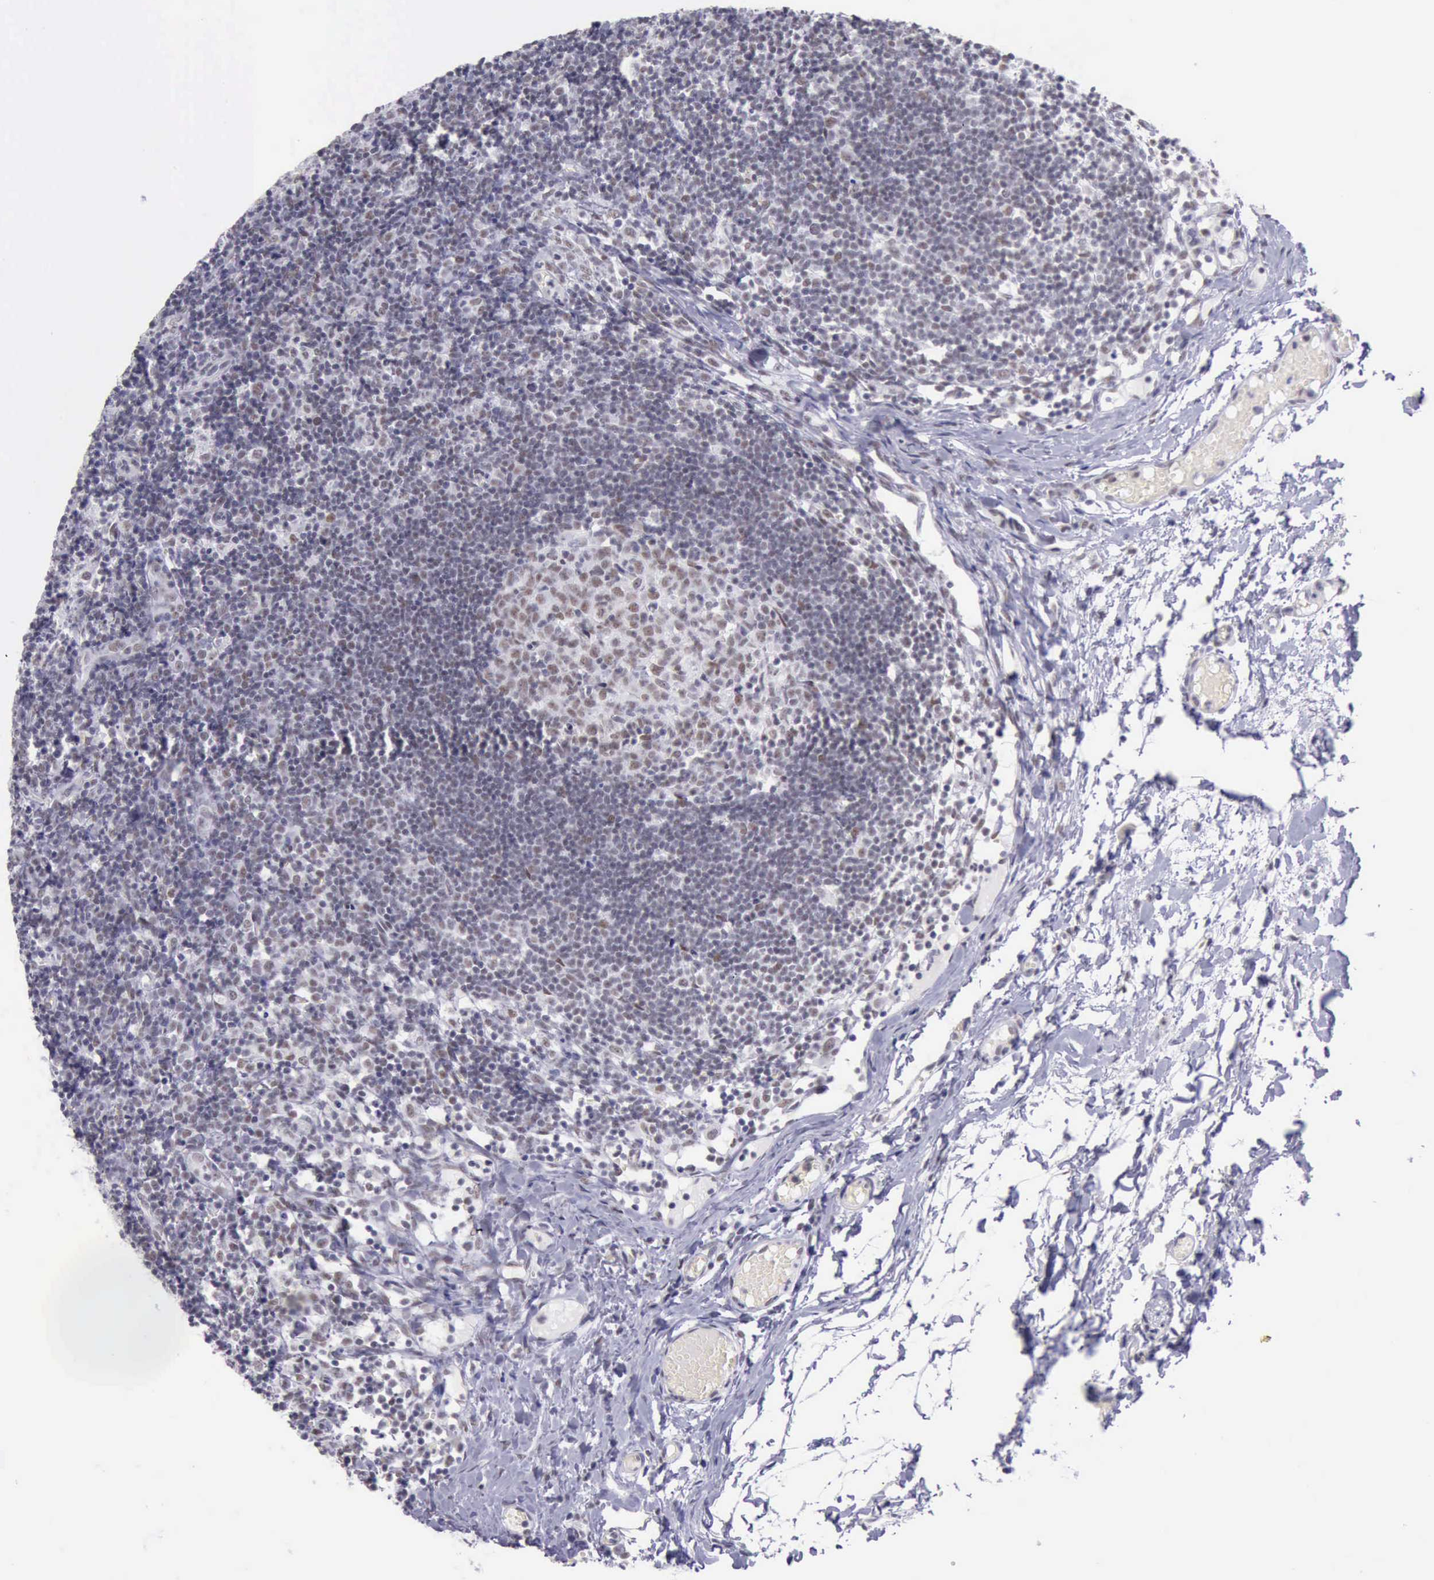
{"staining": {"intensity": "weak", "quantity": ">75%", "location": "nuclear"}, "tissue": "lymph node", "cell_type": "Germinal center cells", "image_type": "normal", "snomed": [{"axis": "morphology", "description": "Normal tissue, NOS"}, {"axis": "morphology", "description": "Inflammation, NOS"}, {"axis": "topography", "description": "Lymph node"}, {"axis": "topography", "description": "Salivary gland"}], "caption": "Immunohistochemical staining of unremarkable human lymph node demonstrates weak nuclear protein expression in about >75% of germinal center cells. The protein of interest is stained brown, and the nuclei are stained in blue (DAB IHC with brightfield microscopy, high magnification).", "gene": "EP300", "patient": {"sex": "male", "age": 3}}